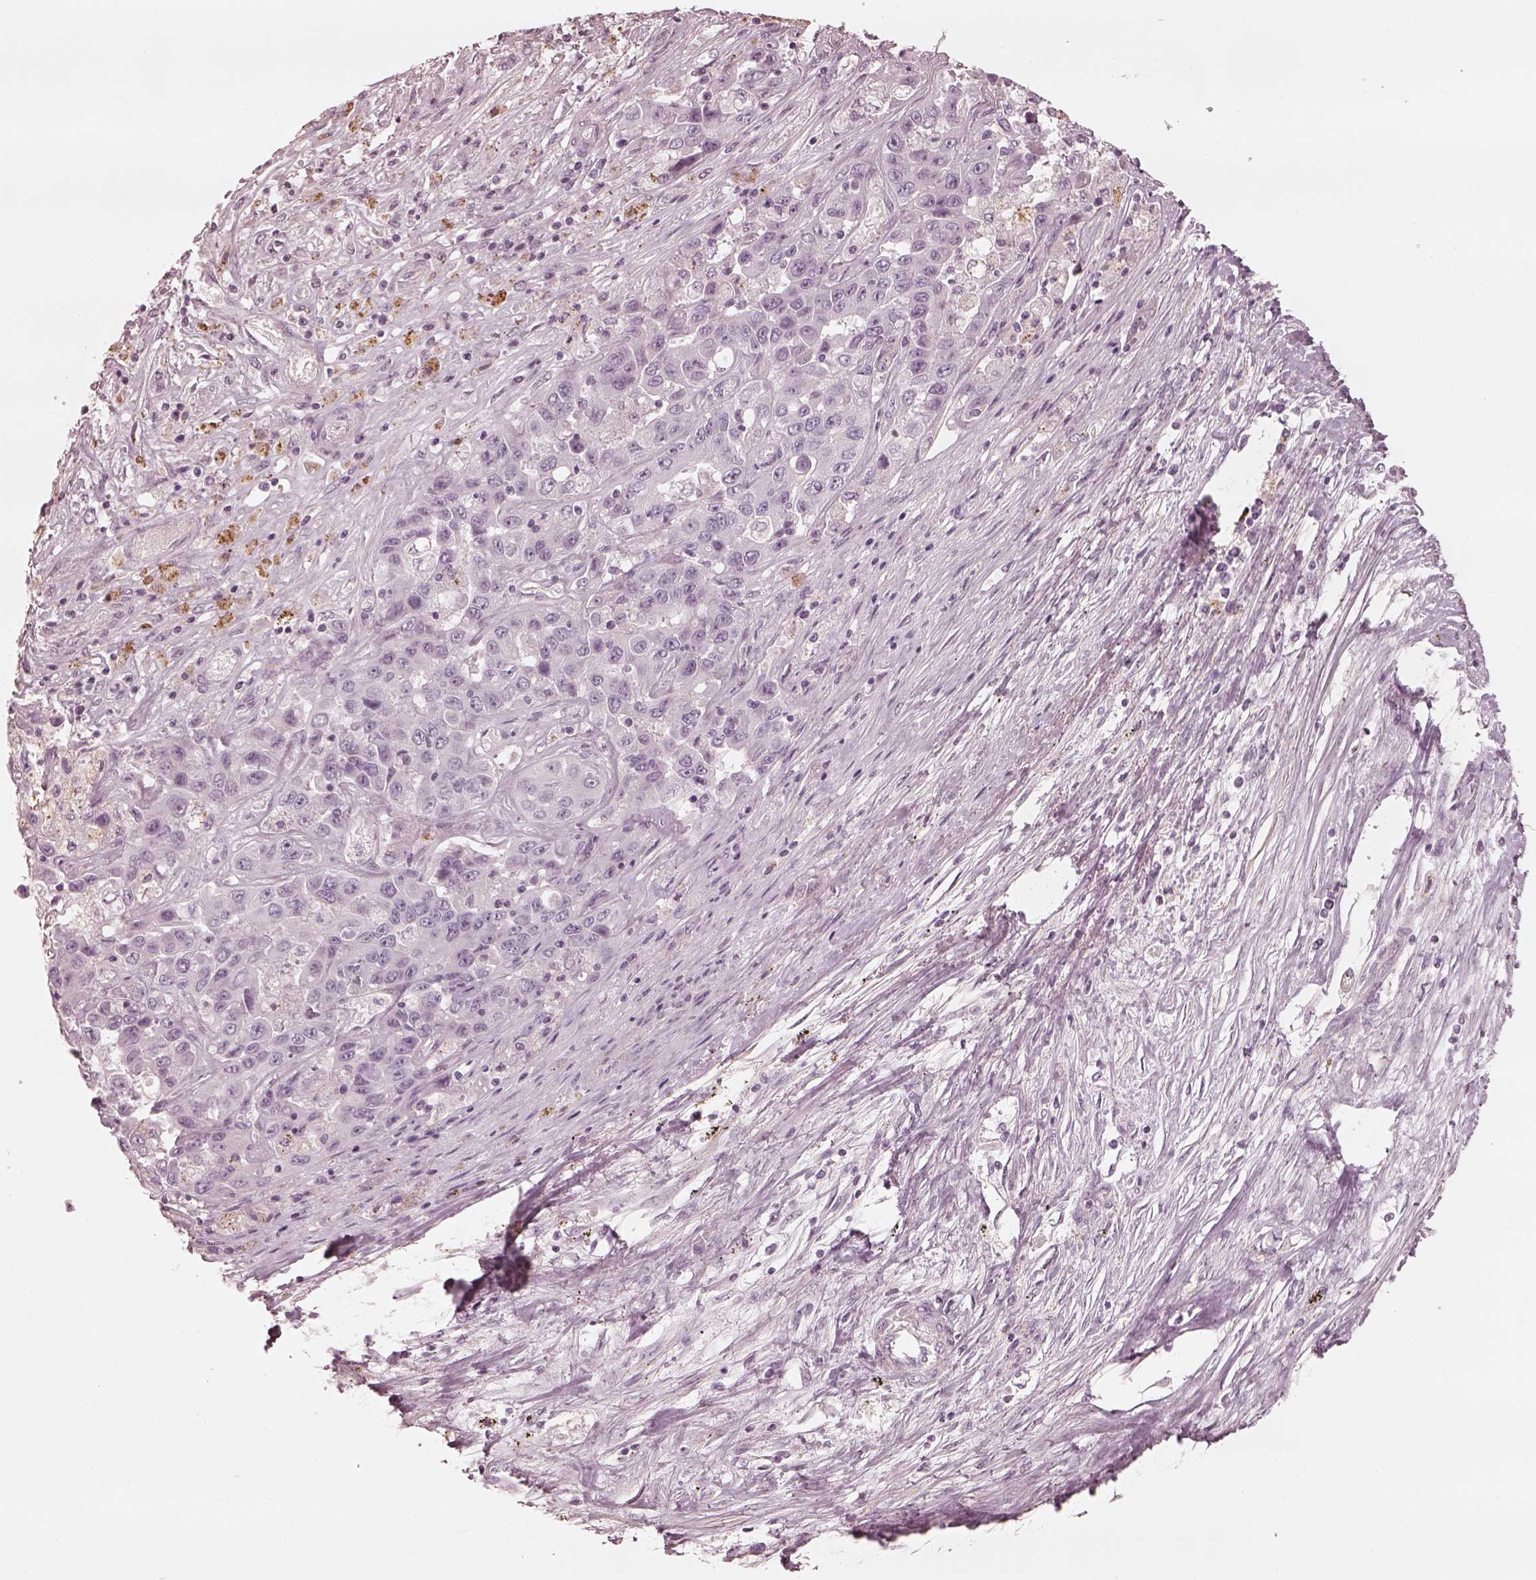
{"staining": {"intensity": "negative", "quantity": "none", "location": "none"}, "tissue": "liver cancer", "cell_type": "Tumor cells", "image_type": "cancer", "snomed": [{"axis": "morphology", "description": "Cholangiocarcinoma"}, {"axis": "topography", "description": "Liver"}], "caption": "This is an immunohistochemistry (IHC) image of human liver cancer. There is no expression in tumor cells.", "gene": "ADRB3", "patient": {"sex": "female", "age": 52}}